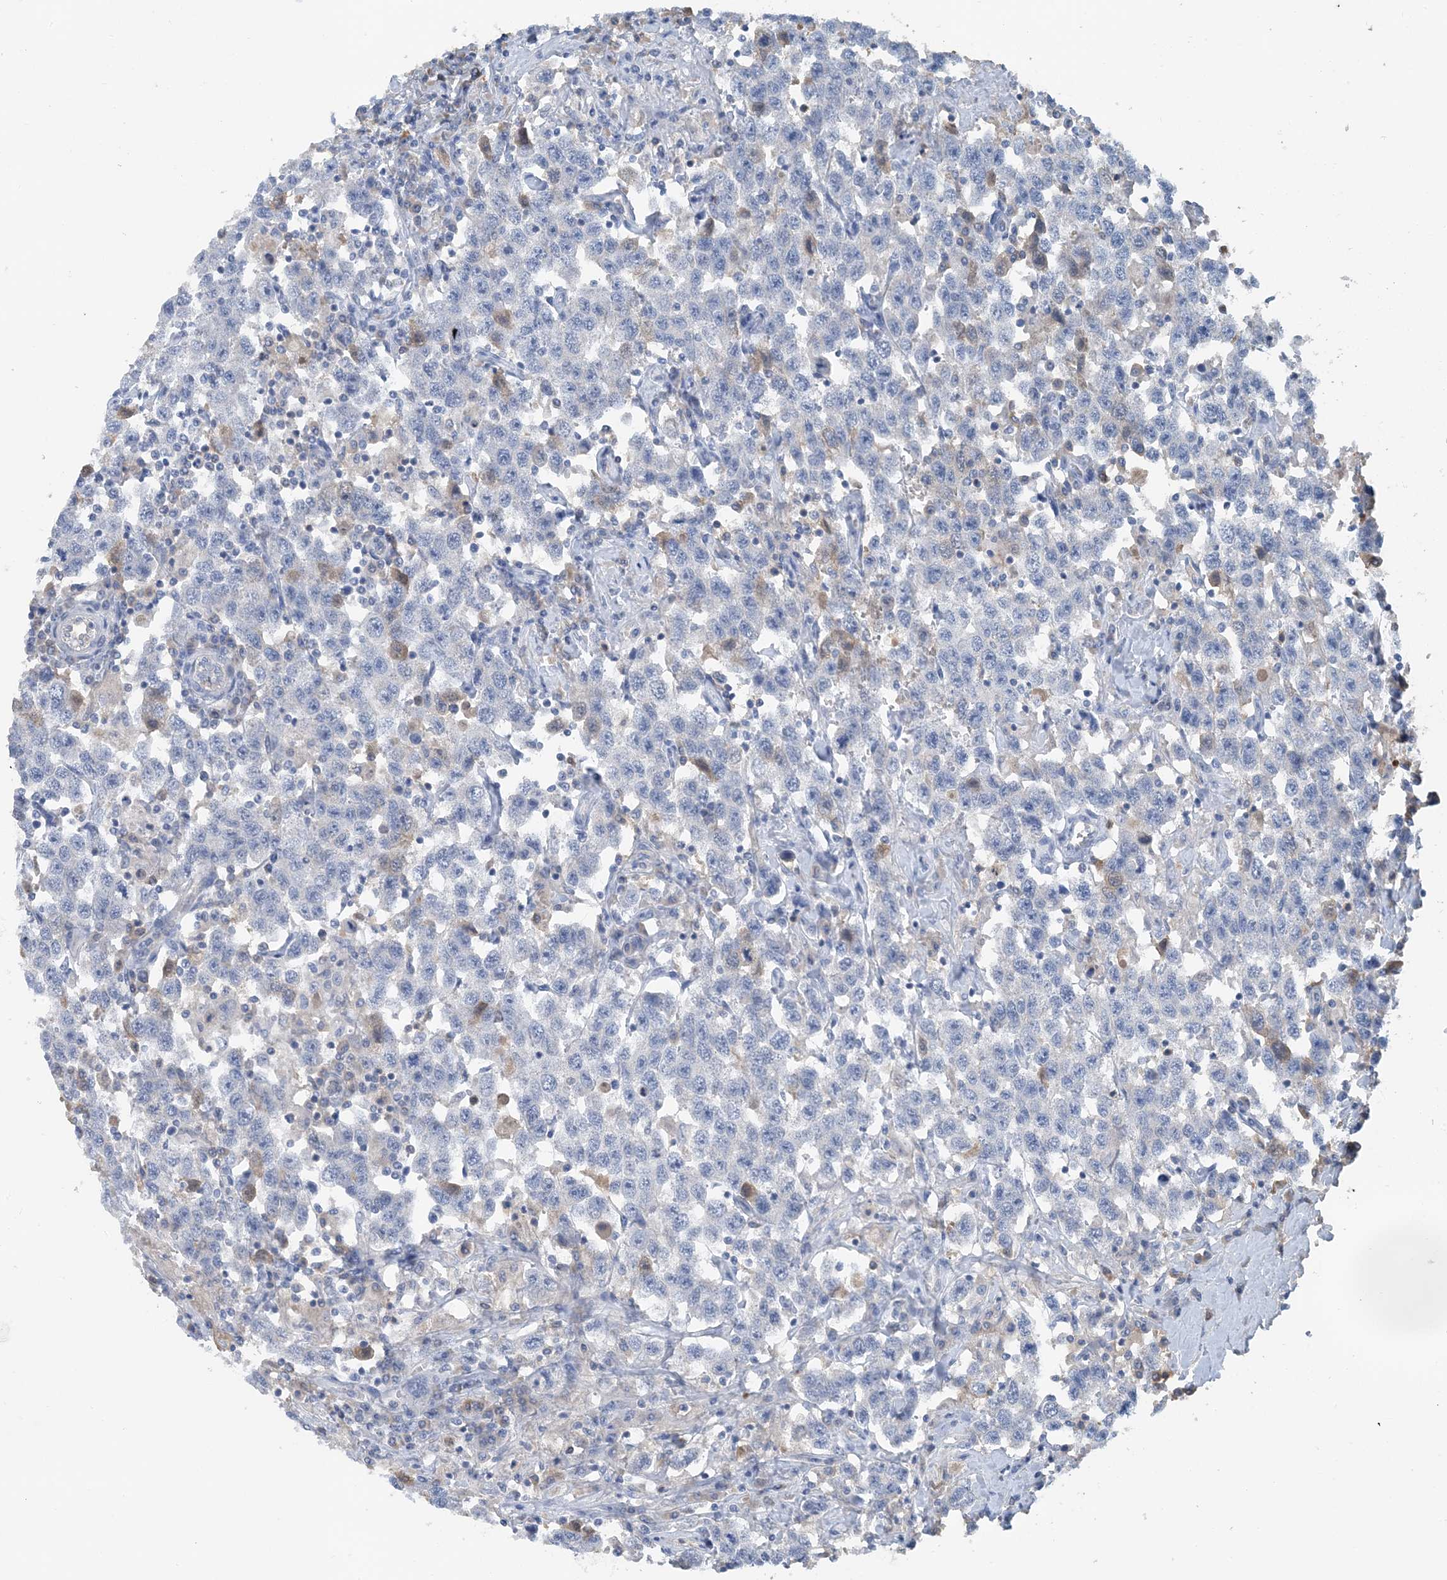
{"staining": {"intensity": "negative", "quantity": "none", "location": "none"}, "tissue": "testis cancer", "cell_type": "Tumor cells", "image_type": "cancer", "snomed": [{"axis": "morphology", "description": "Seminoma, NOS"}, {"axis": "topography", "description": "Testis"}], "caption": "A histopathology image of human seminoma (testis) is negative for staining in tumor cells.", "gene": "CTRL", "patient": {"sex": "male", "age": 41}}